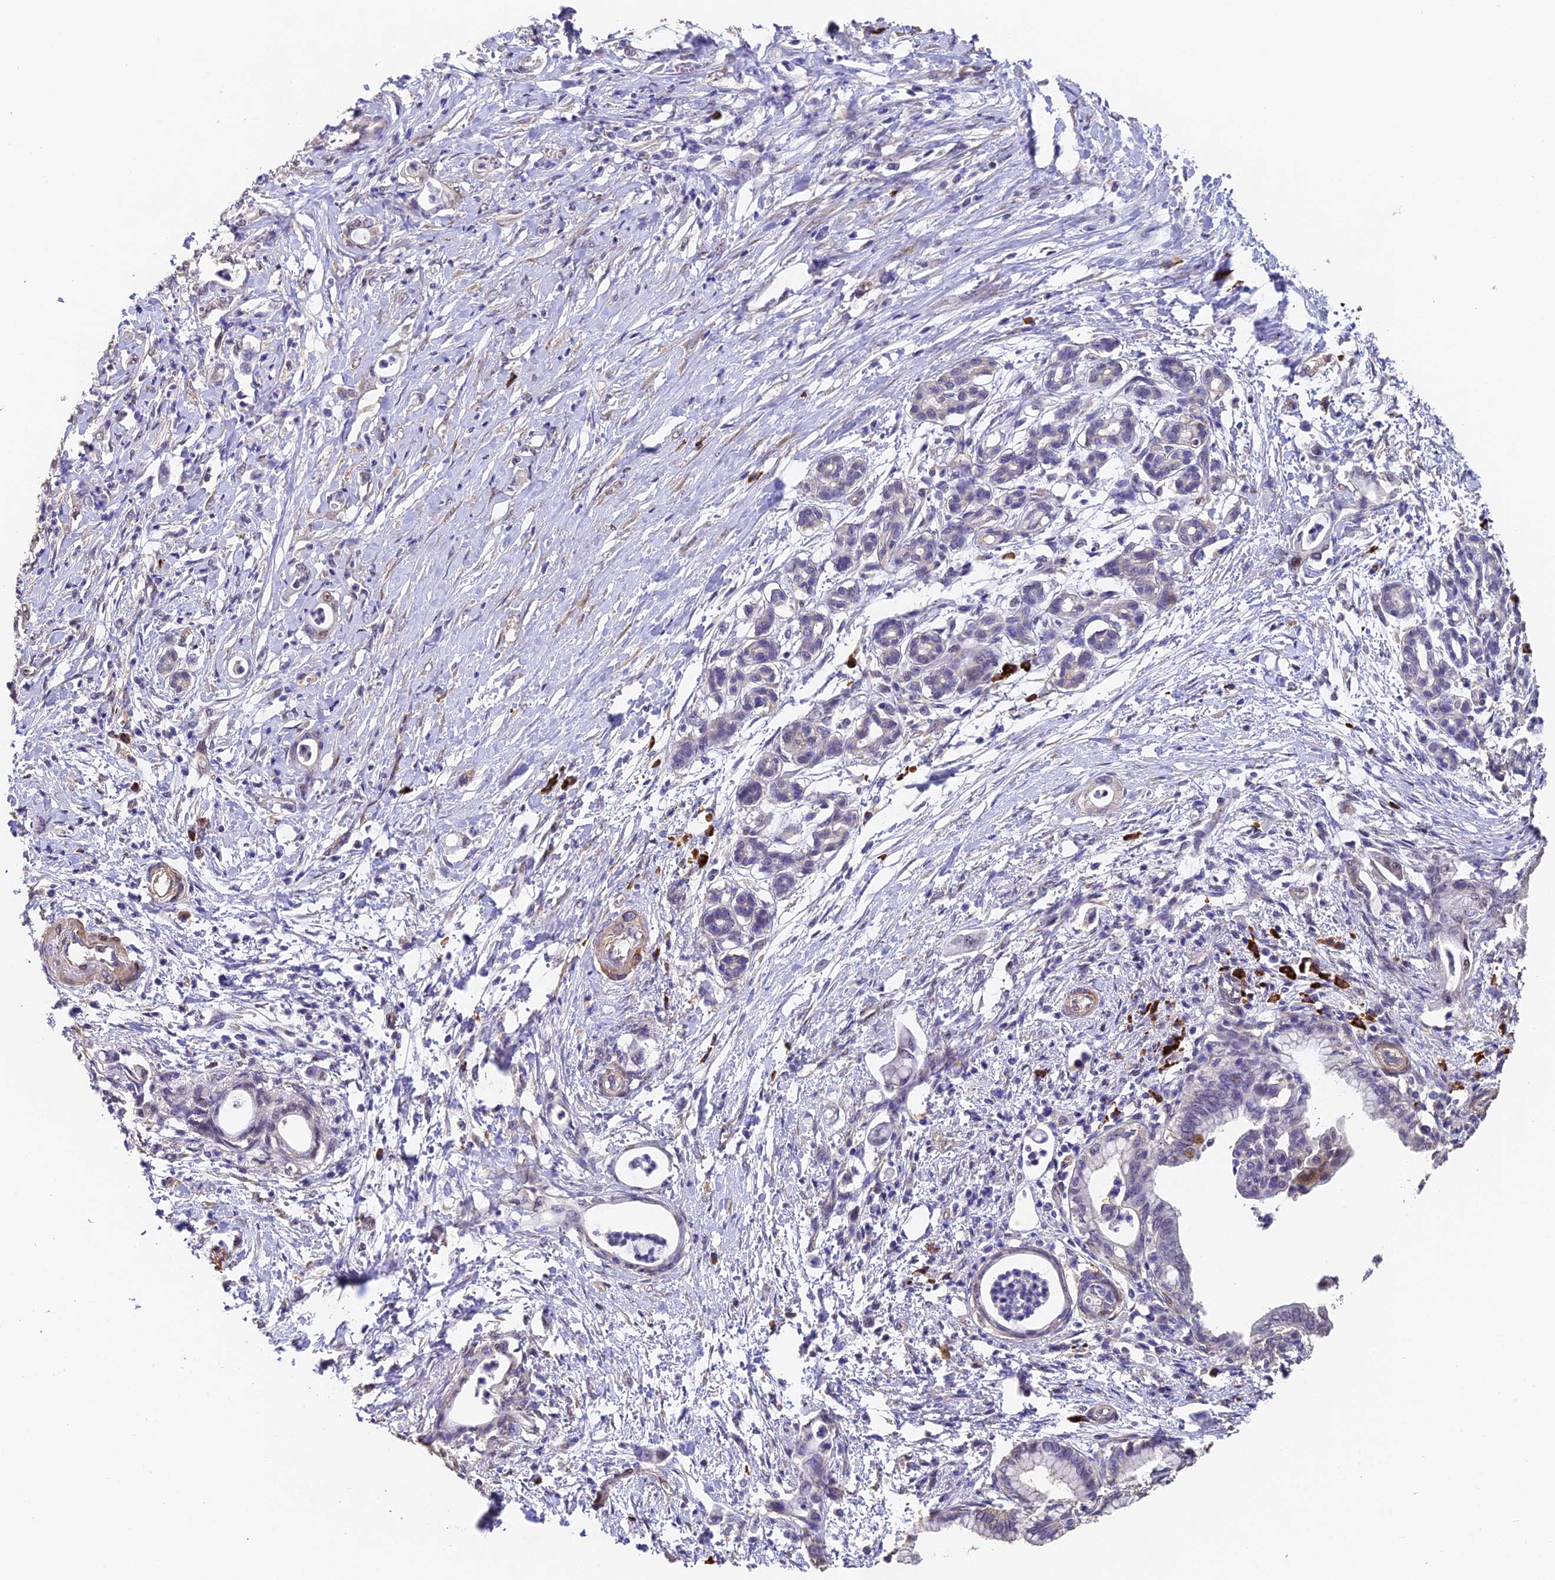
{"staining": {"intensity": "negative", "quantity": "none", "location": "none"}, "tissue": "pancreatic cancer", "cell_type": "Tumor cells", "image_type": "cancer", "snomed": [{"axis": "morphology", "description": "Adenocarcinoma, NOS"}, {"axis": "topography", "description": "Pancreas"}], "caption": "Tumor cells are negative for protein expression in human pancreatic cancer. (DAB immunohistochemistry, high magnification).", "gene": "SLC11A1", "patient": {"sex": "female", "age": 55}}